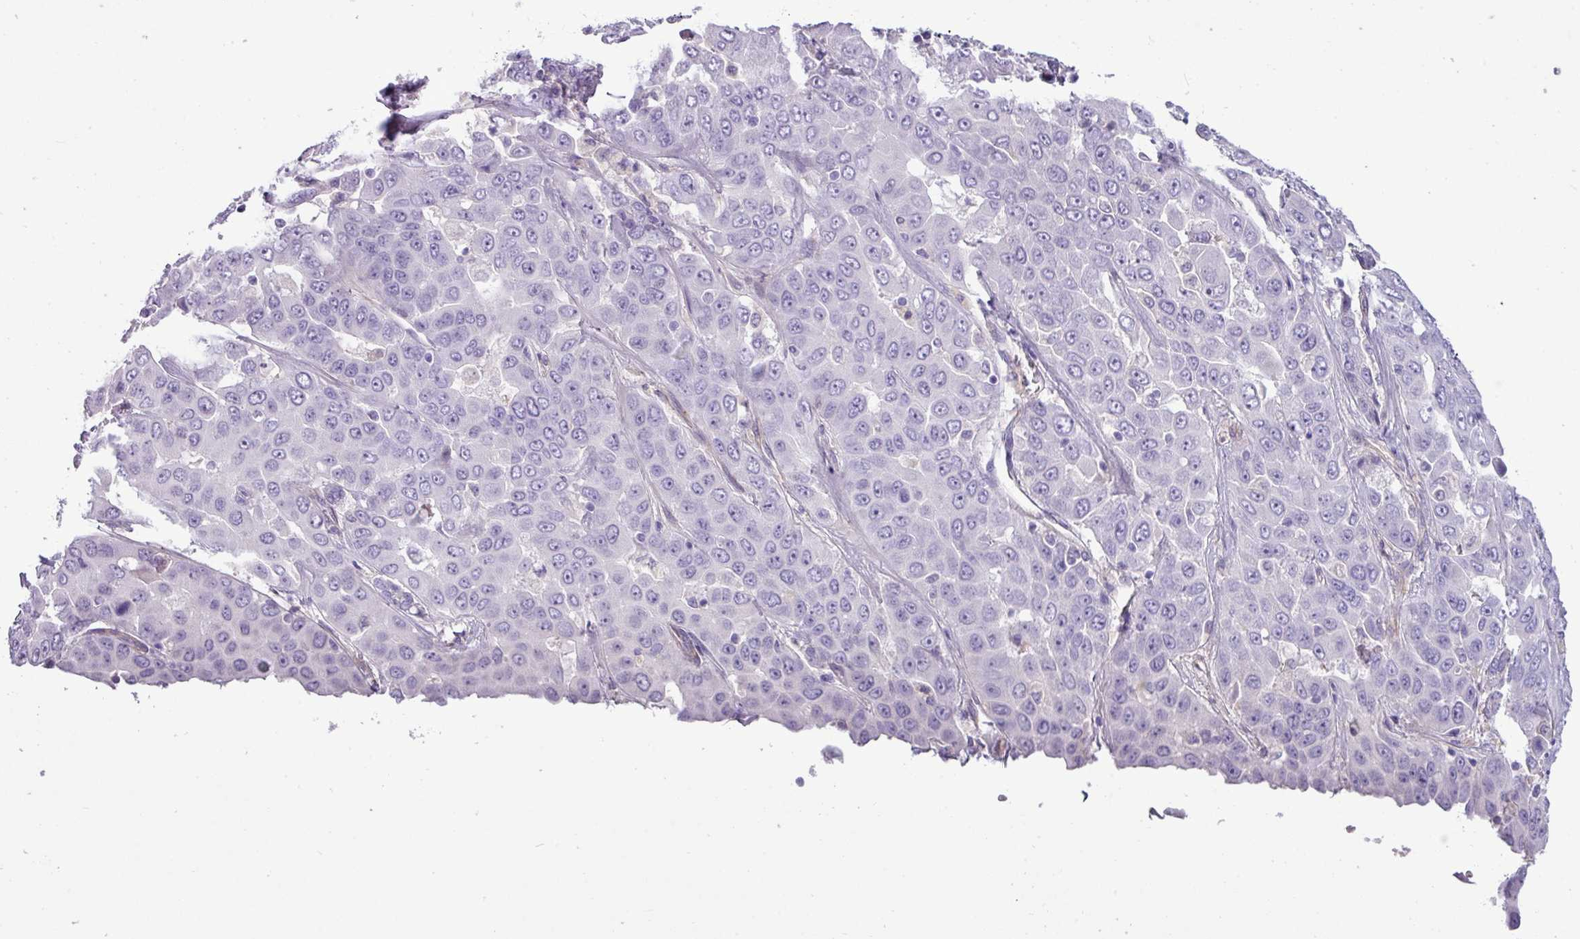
{"staining": {"intensity": "negative", "quantity": "none", "location": "none"}, "tissue": "liver cancer", "cell_type": "Tumor cells", "image_type": "cancer", "snomed": [{"axis": "morphology", "description": "Cholangiocarcinoma"}, {"axis": "topography", "description": "Liver"}], "caption": "Histopathology image shows no significant protein positivity in tumor cells of liver cholangiocarcinoma.", "gene": "KIRREL3", "patient": {"sex": "female", "age": 52}}